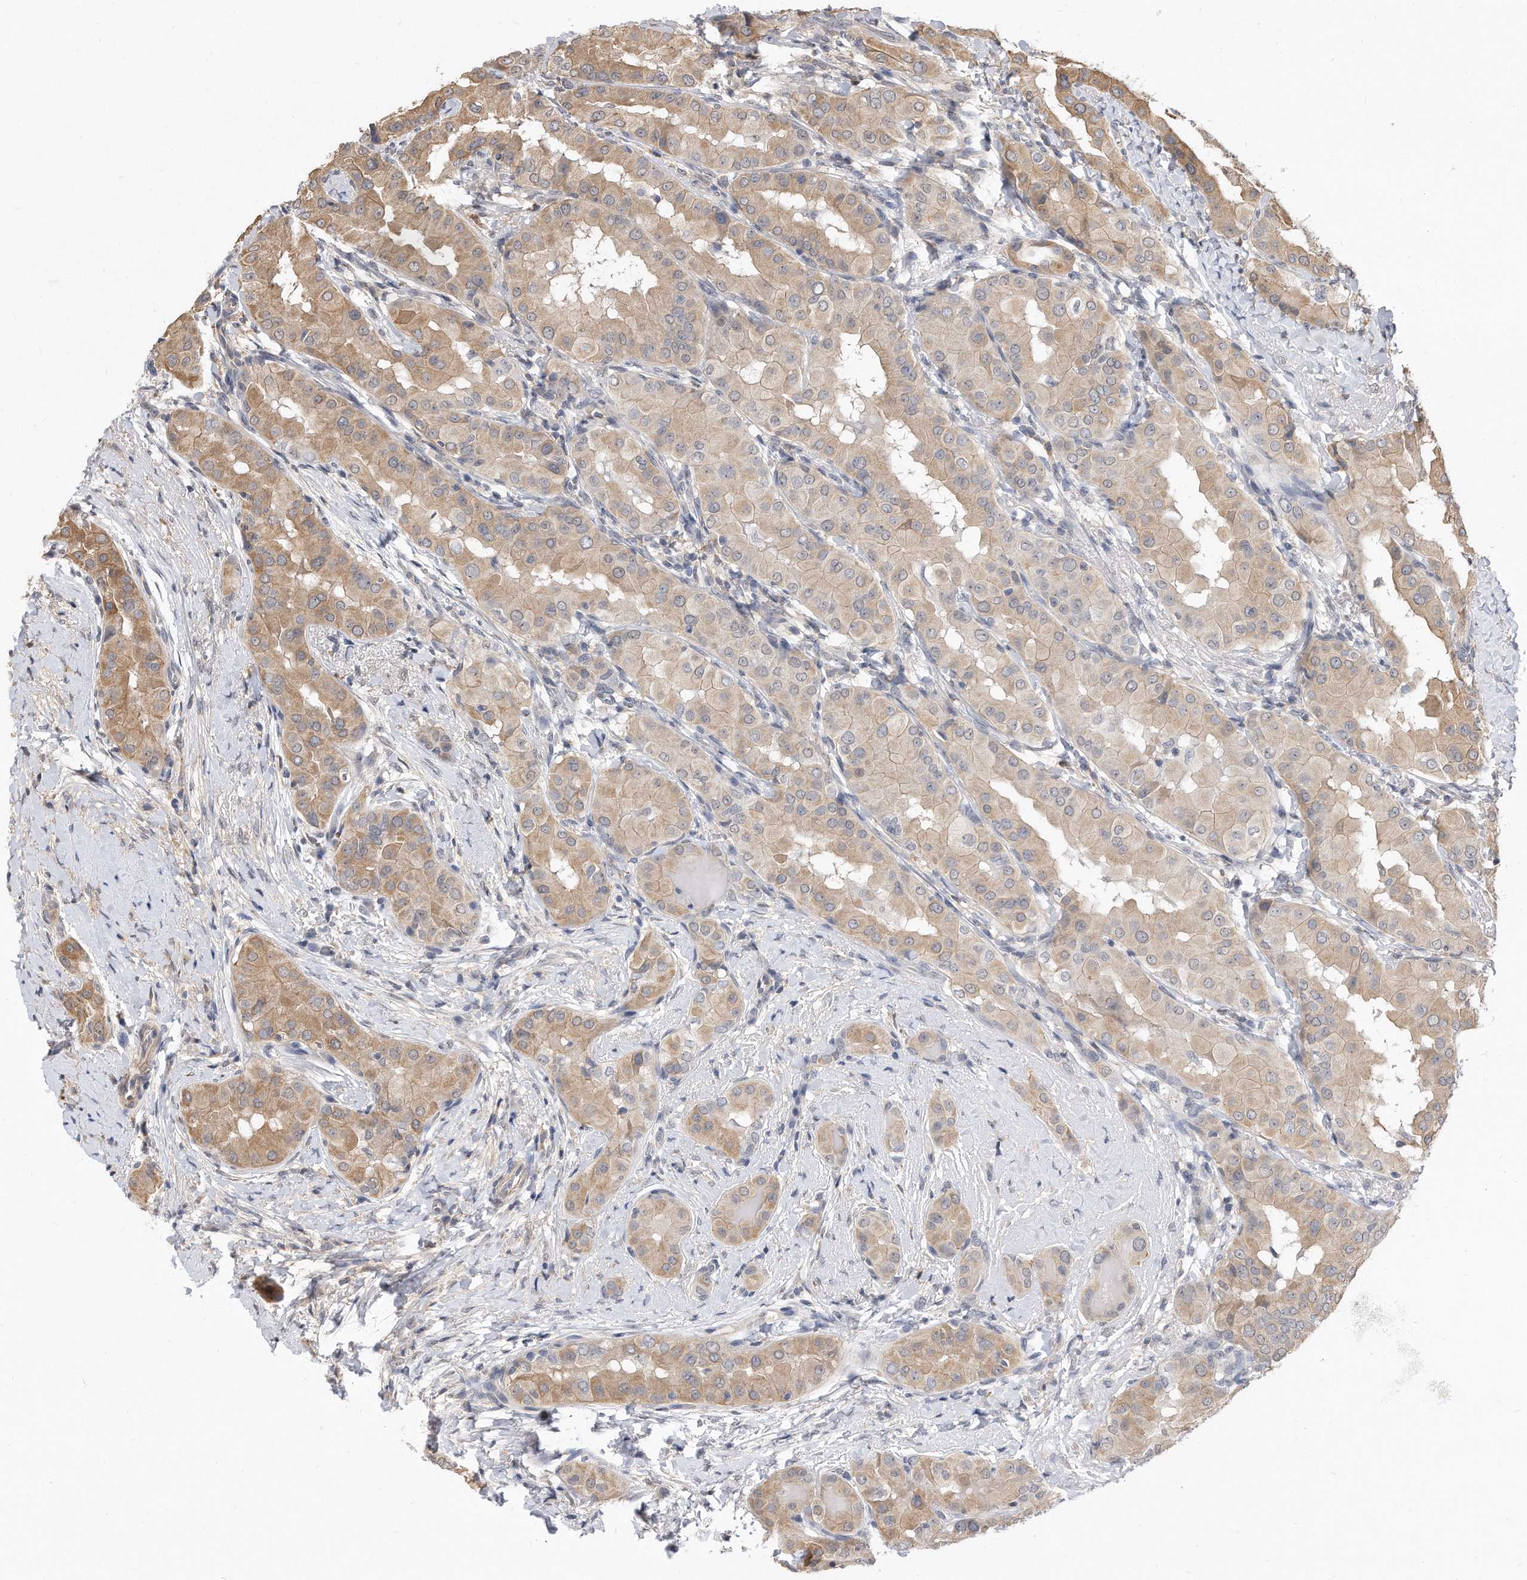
{"staining": {"intensity": "moderate", "quantity": ">75%", "location": "cytoplasmic/membranous"}, "tissue": "thyroid cancer", "cell_type": "Tumor cells", "image_type": "cancer", "snomed": [{"axis": "morphology", "description": "Papillary adenocarcinoma, NOS"}, {"axis": "topography", "description": "Thyroid gland"}], "caption": "Immunohistochemistry (DAB) staining of human thyroid cancer (papillary adenocarcinoma) displays moderate cytoplasmic/membranous protein expression in approximately >75% of tumor cells.", "gene": "TCP1", "patient": {"sex": "male", "age": 33}}